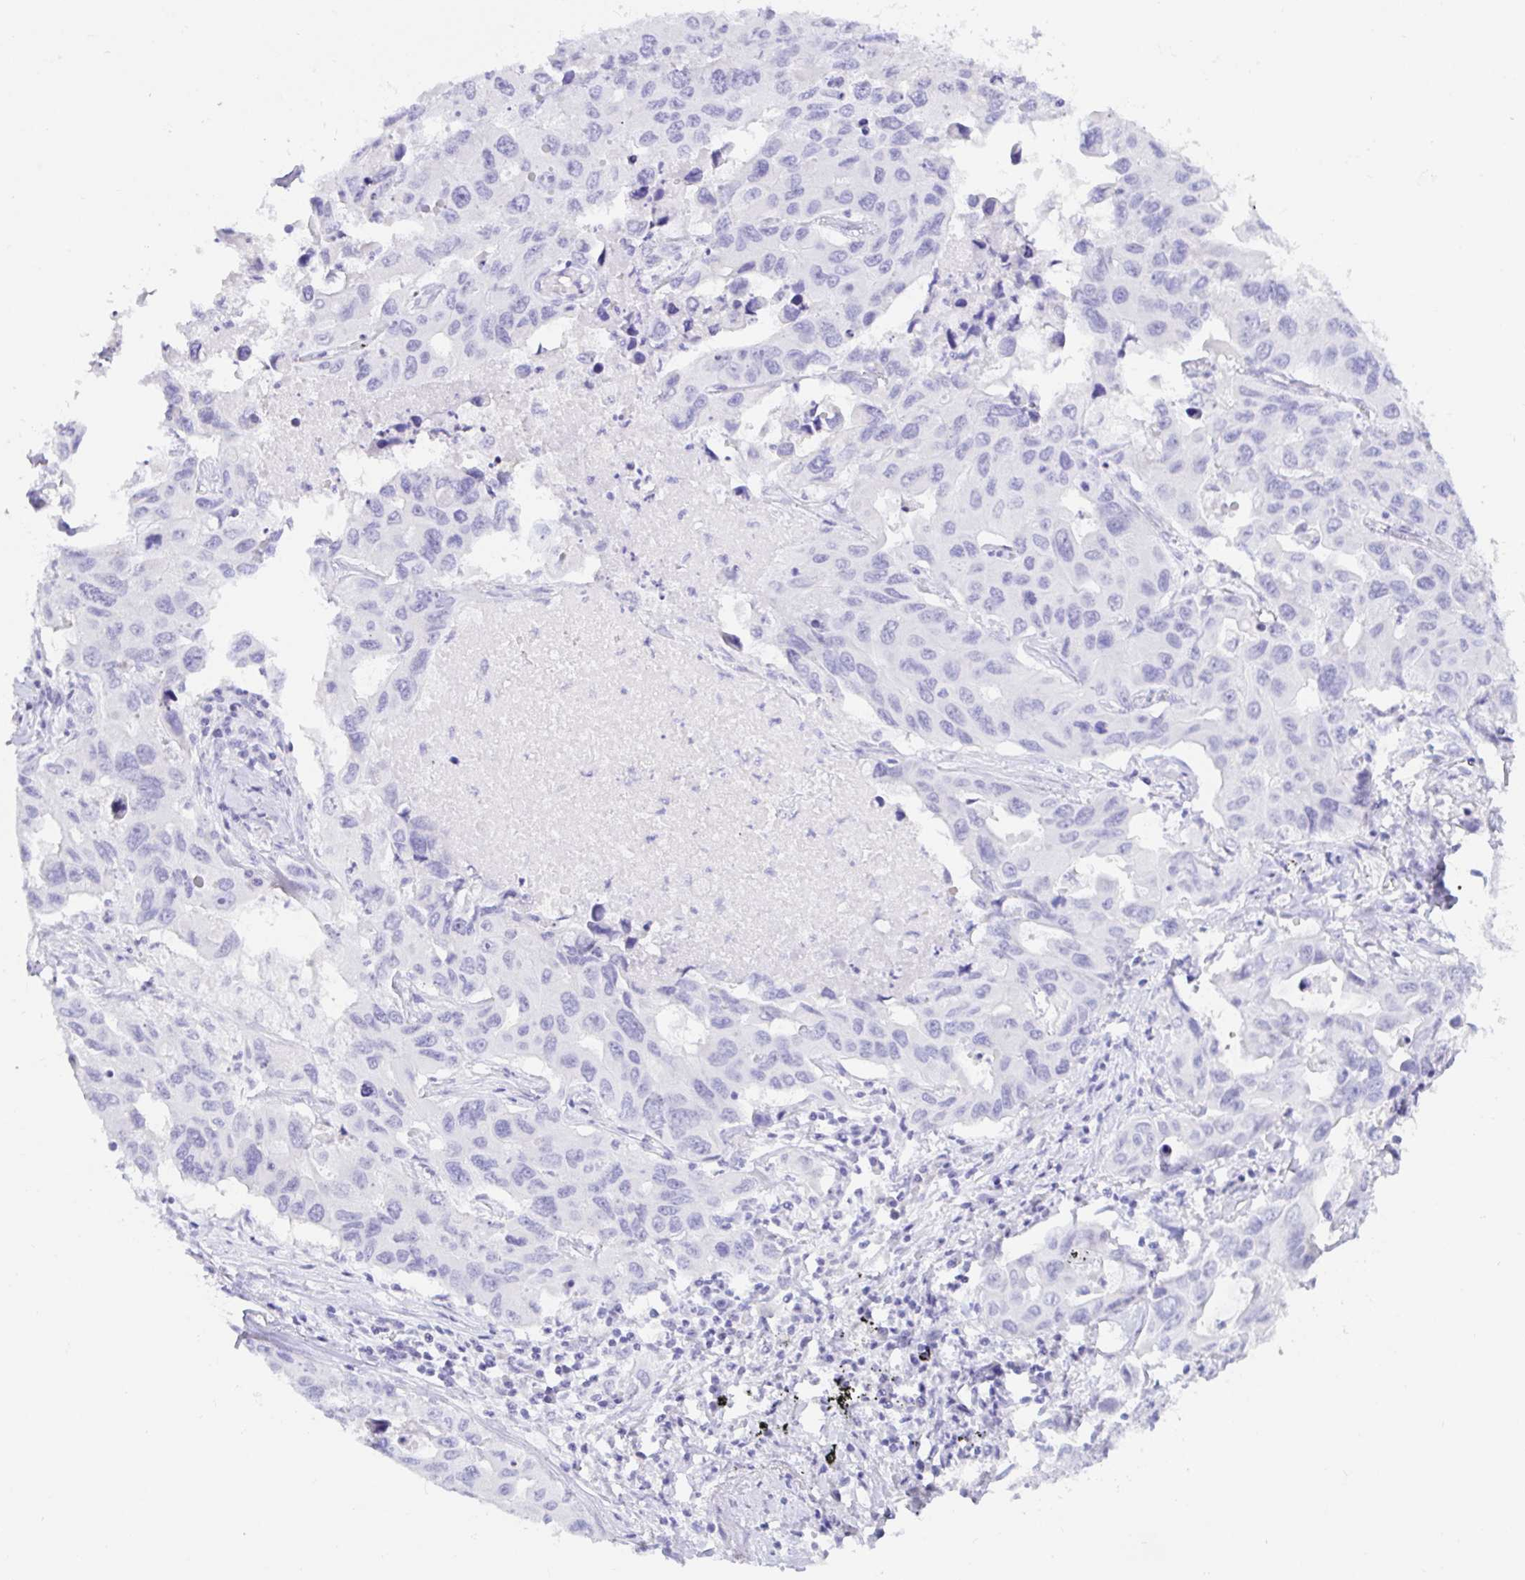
{"staining": {"intensity": "negative", "quantity": "none", "location": "none"}, "tissue": "lung cancer", "cell_type": "Tumor cells", "image_type": "cancer", "snomed": [{"axis": "morphology", "description": "Adenocarcinoma, NOS"}, {"axis": "topography", "description": "Lung"}], "caption": "Tumor cells are negative for brown protein staining in lung cancer (adenocarcinoma).", "gene": "PAX8", "patient": {"sex": "male", "age": 64}}